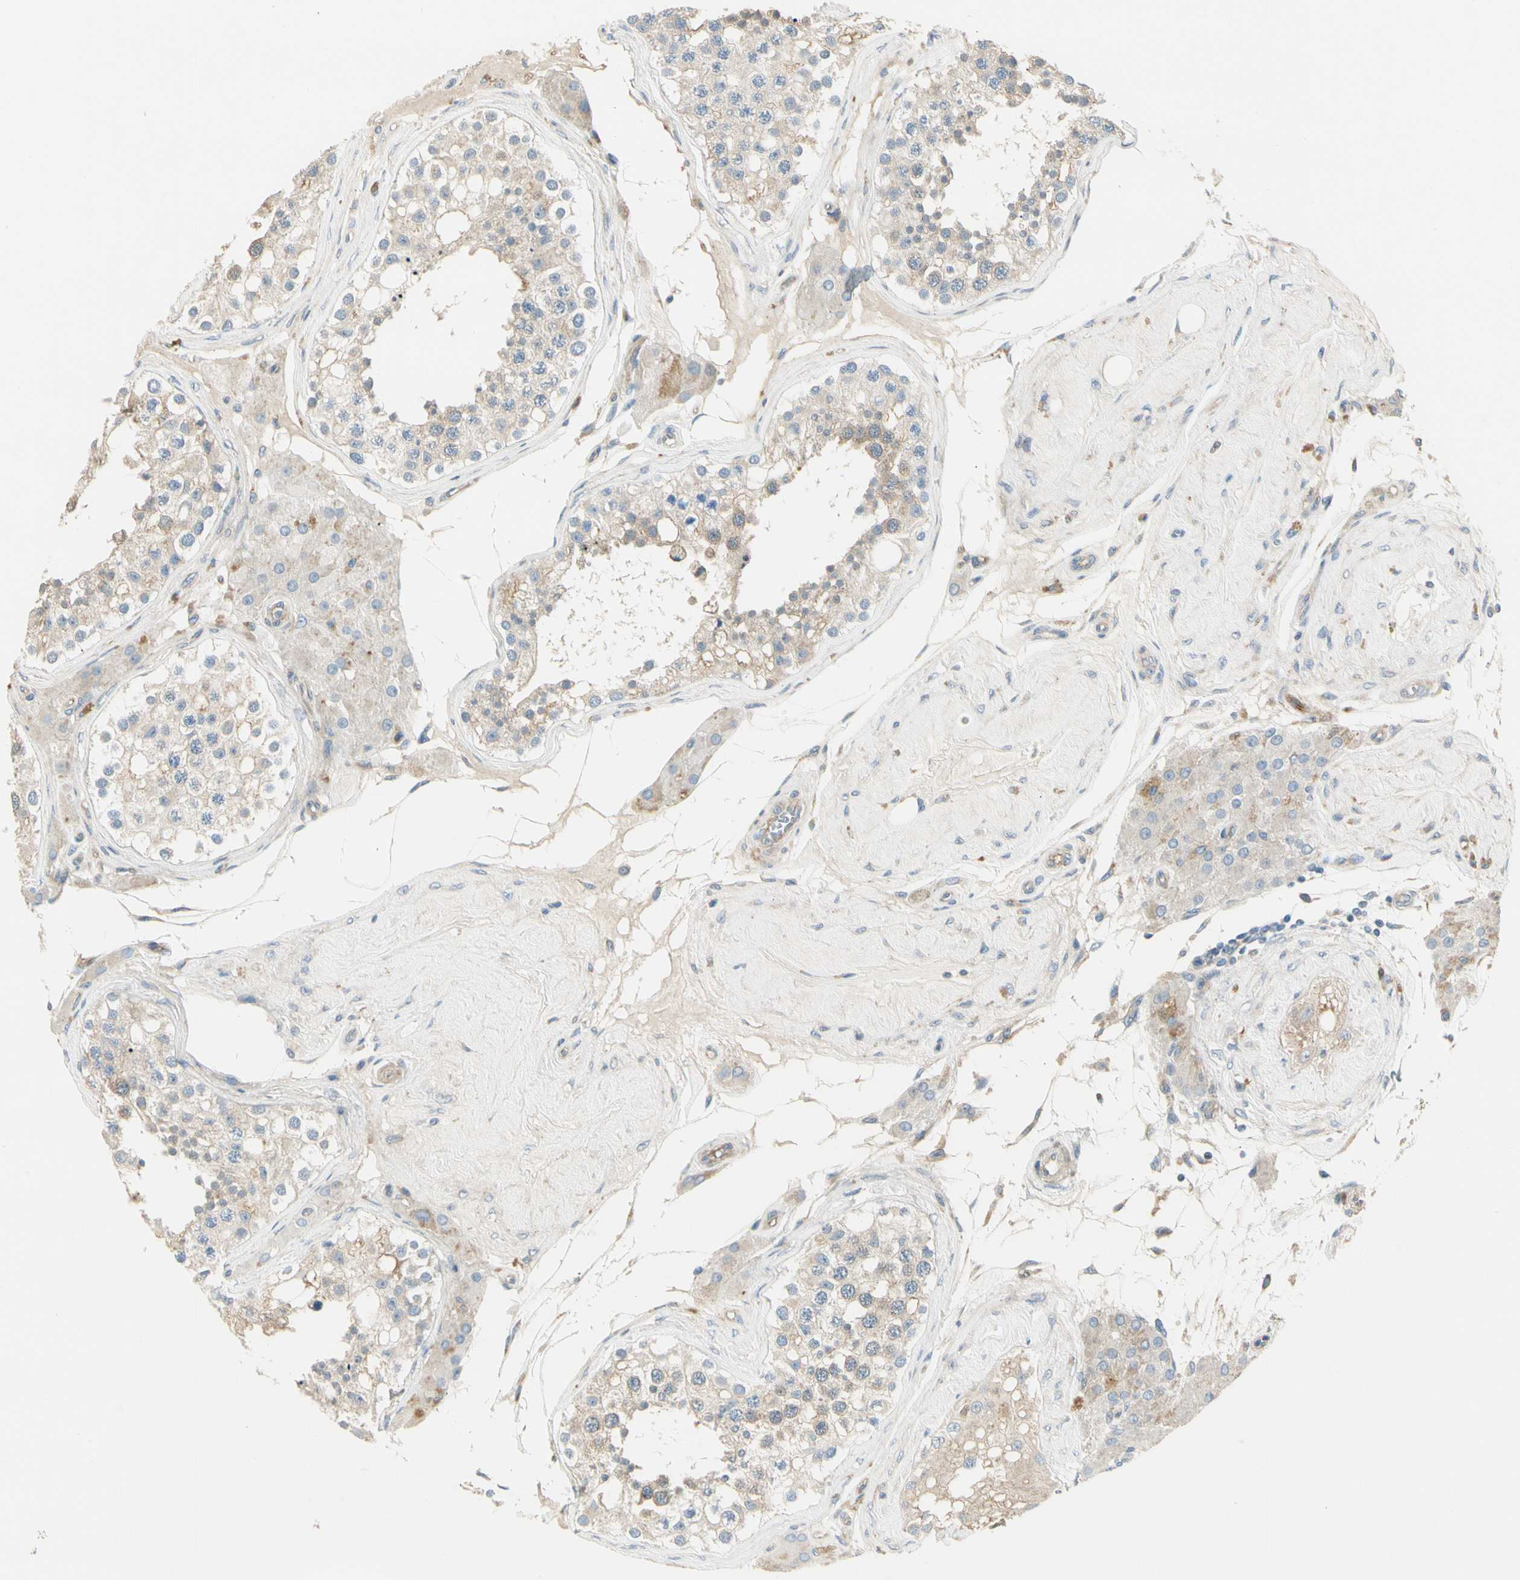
{"staining": {"intensity": "weak", "quantity": ">75%", "location": "cytoplasmic/membranous"}, "tissue": "testis", "cell_type": "Cells in seminiferous ducts", "image_type": "normal", "snomed": [{"axis": "morphology", "description": "Normal tissue, NOS"}, {"axis": "topography", "description": "Testis"}], "caption": "Brown immunohistochemical staining in normal testis exhibits weak cytoplasmic/membranous expression in about >75% of cells in seminiferous ducts.", "gene": "ADGRA3", "patient": {"sex": "male", "age": 68}}